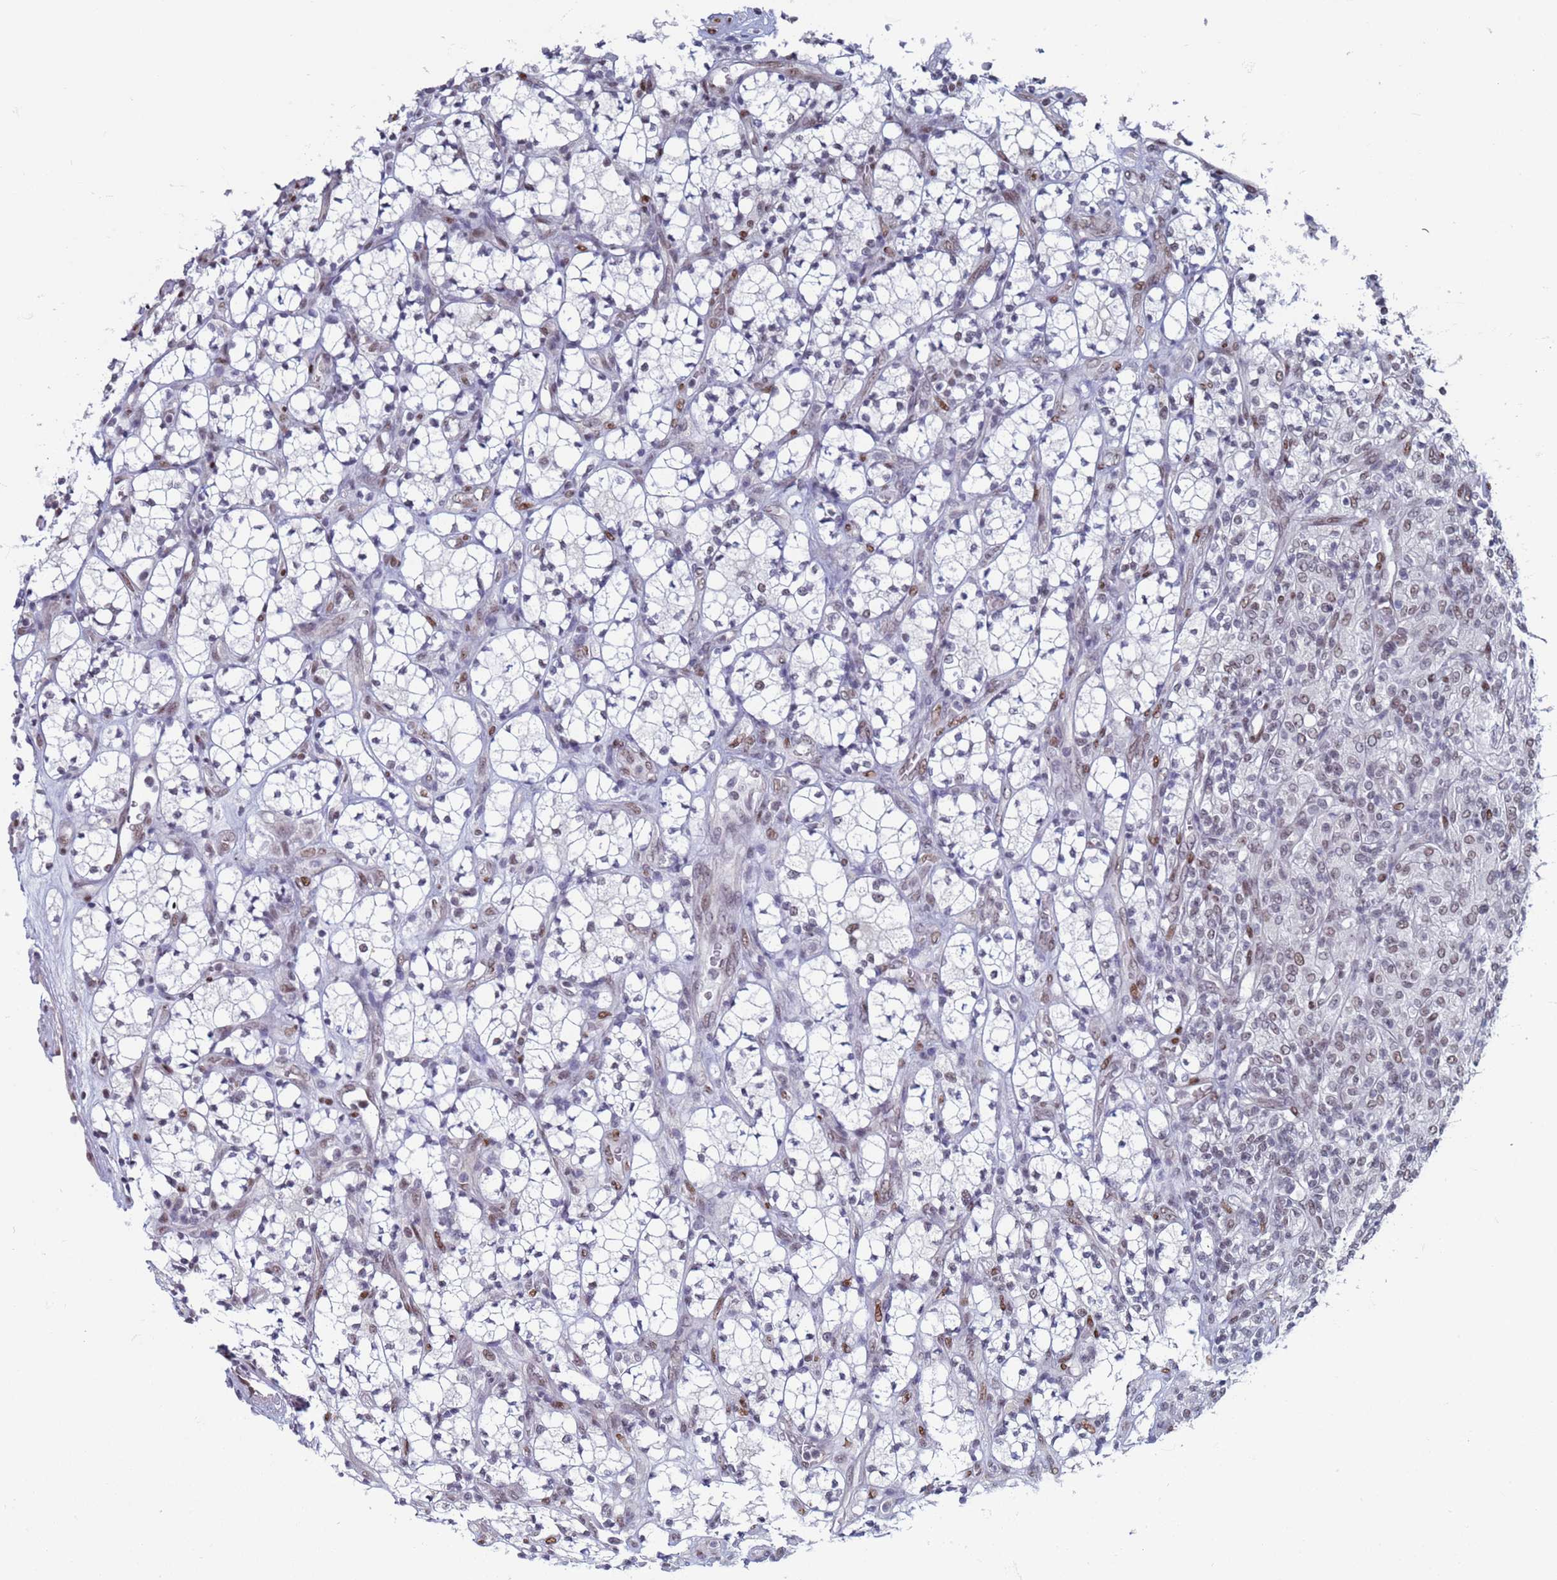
{"staining": {"intensity": "negative", "quantity": "none", "location": "none"}, "tissue": "renal cancer", "cell_type": "Tumor cells", "image_type": "cancer", "snomed": [{"axis": "morphology", "description": "Adenocarcinoma, NOS"}, {"axis": "topography", "description": "Kidney"}], "caption": "Renal adenocarcinoma was stained to show a protein in brown. There is no significant positivity in tumor cells.", "gene": "SAE1", "patient": {"sex": "male", "age": 77}}